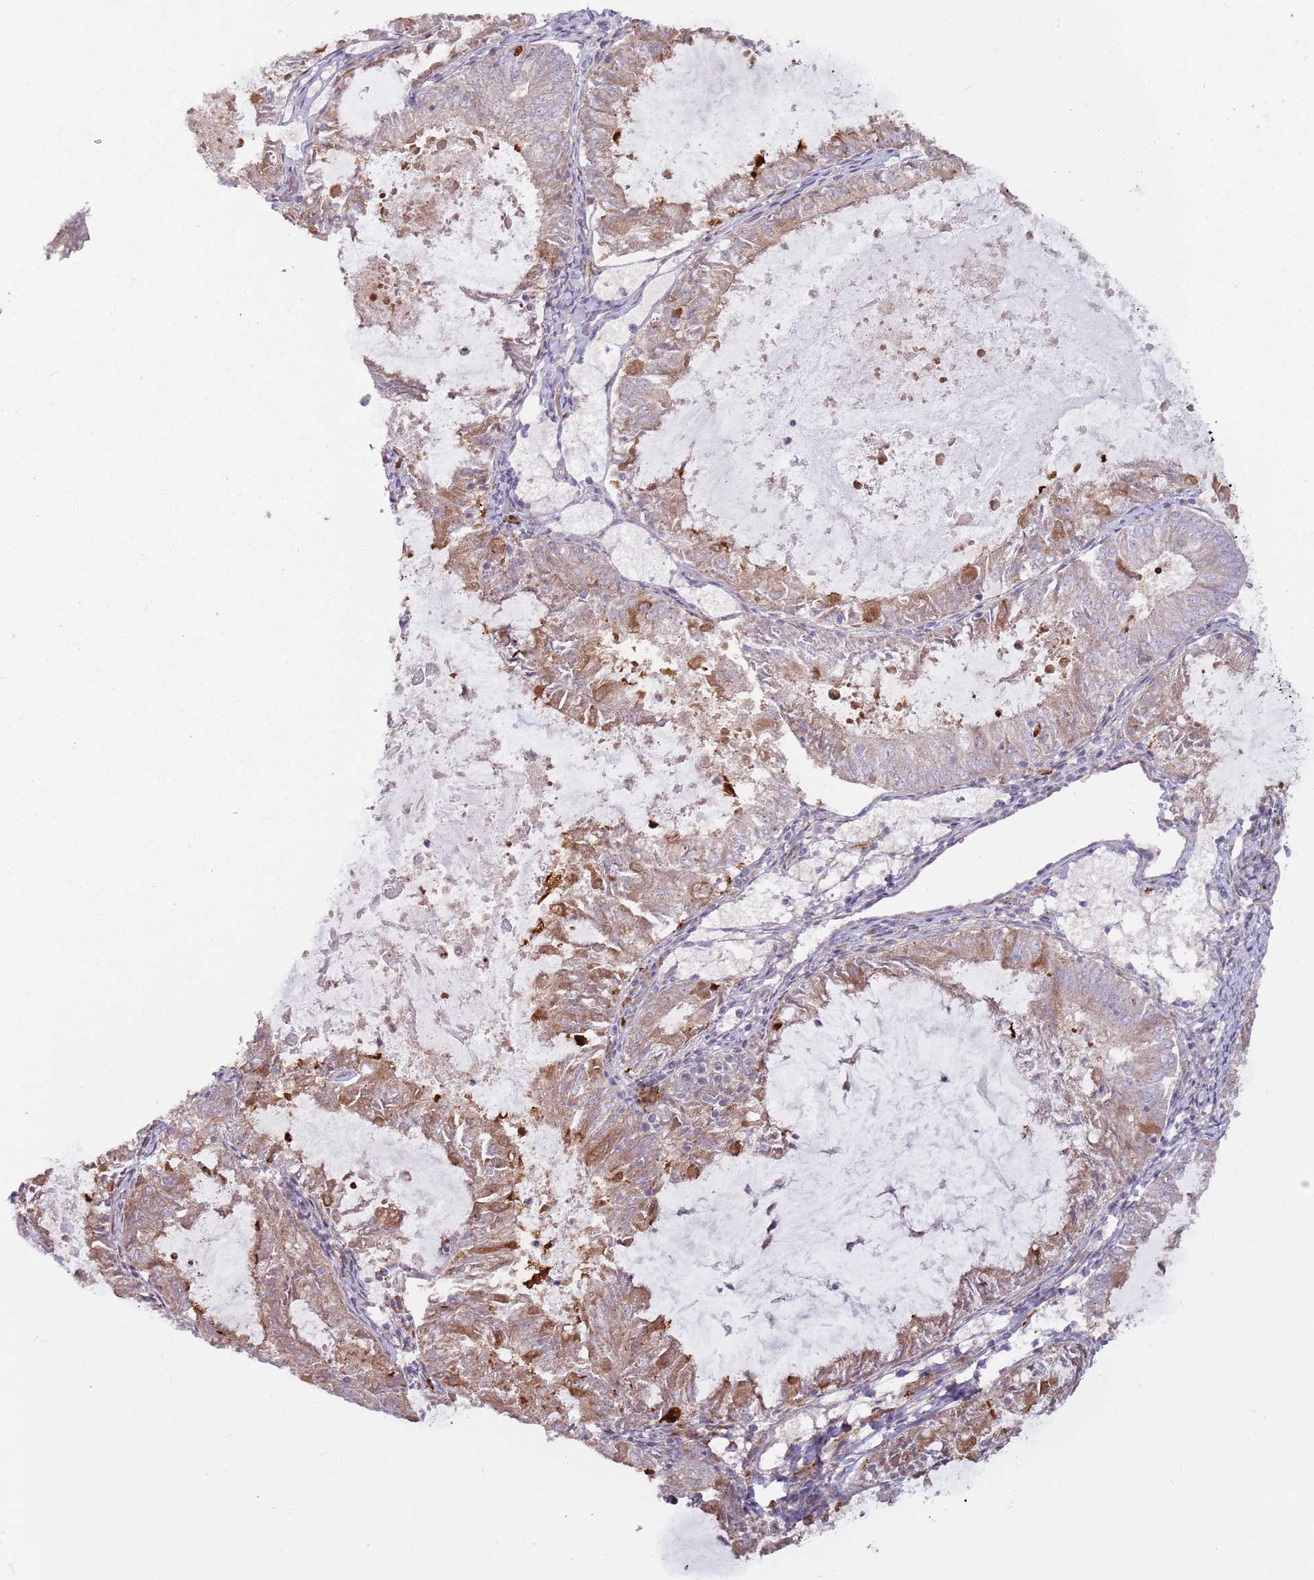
{"staining": {"intensity": "moderate", "quantity": "25%-75%", "location": "cytoplasmic/membranous"}, "tissue": "endometrial cancer", "cell_type": "Tumor cells", "image_type": "cancer", "snomed": [{"axis": "morphology", "description": "Adenocarcinoma, NOS"}, {"axis": "topography", "description": "Endometrium"}], "caption": "Immunohistochemistry (DAB (3,3'-diaminobenzidine)) staining of human endometrial cancer displays moderate cytoplasmic/membranous protein expression in about 25%-75% of tumor cells.", "gene": "CCDC150", "patient": {"sex": "female", "age": 57}}